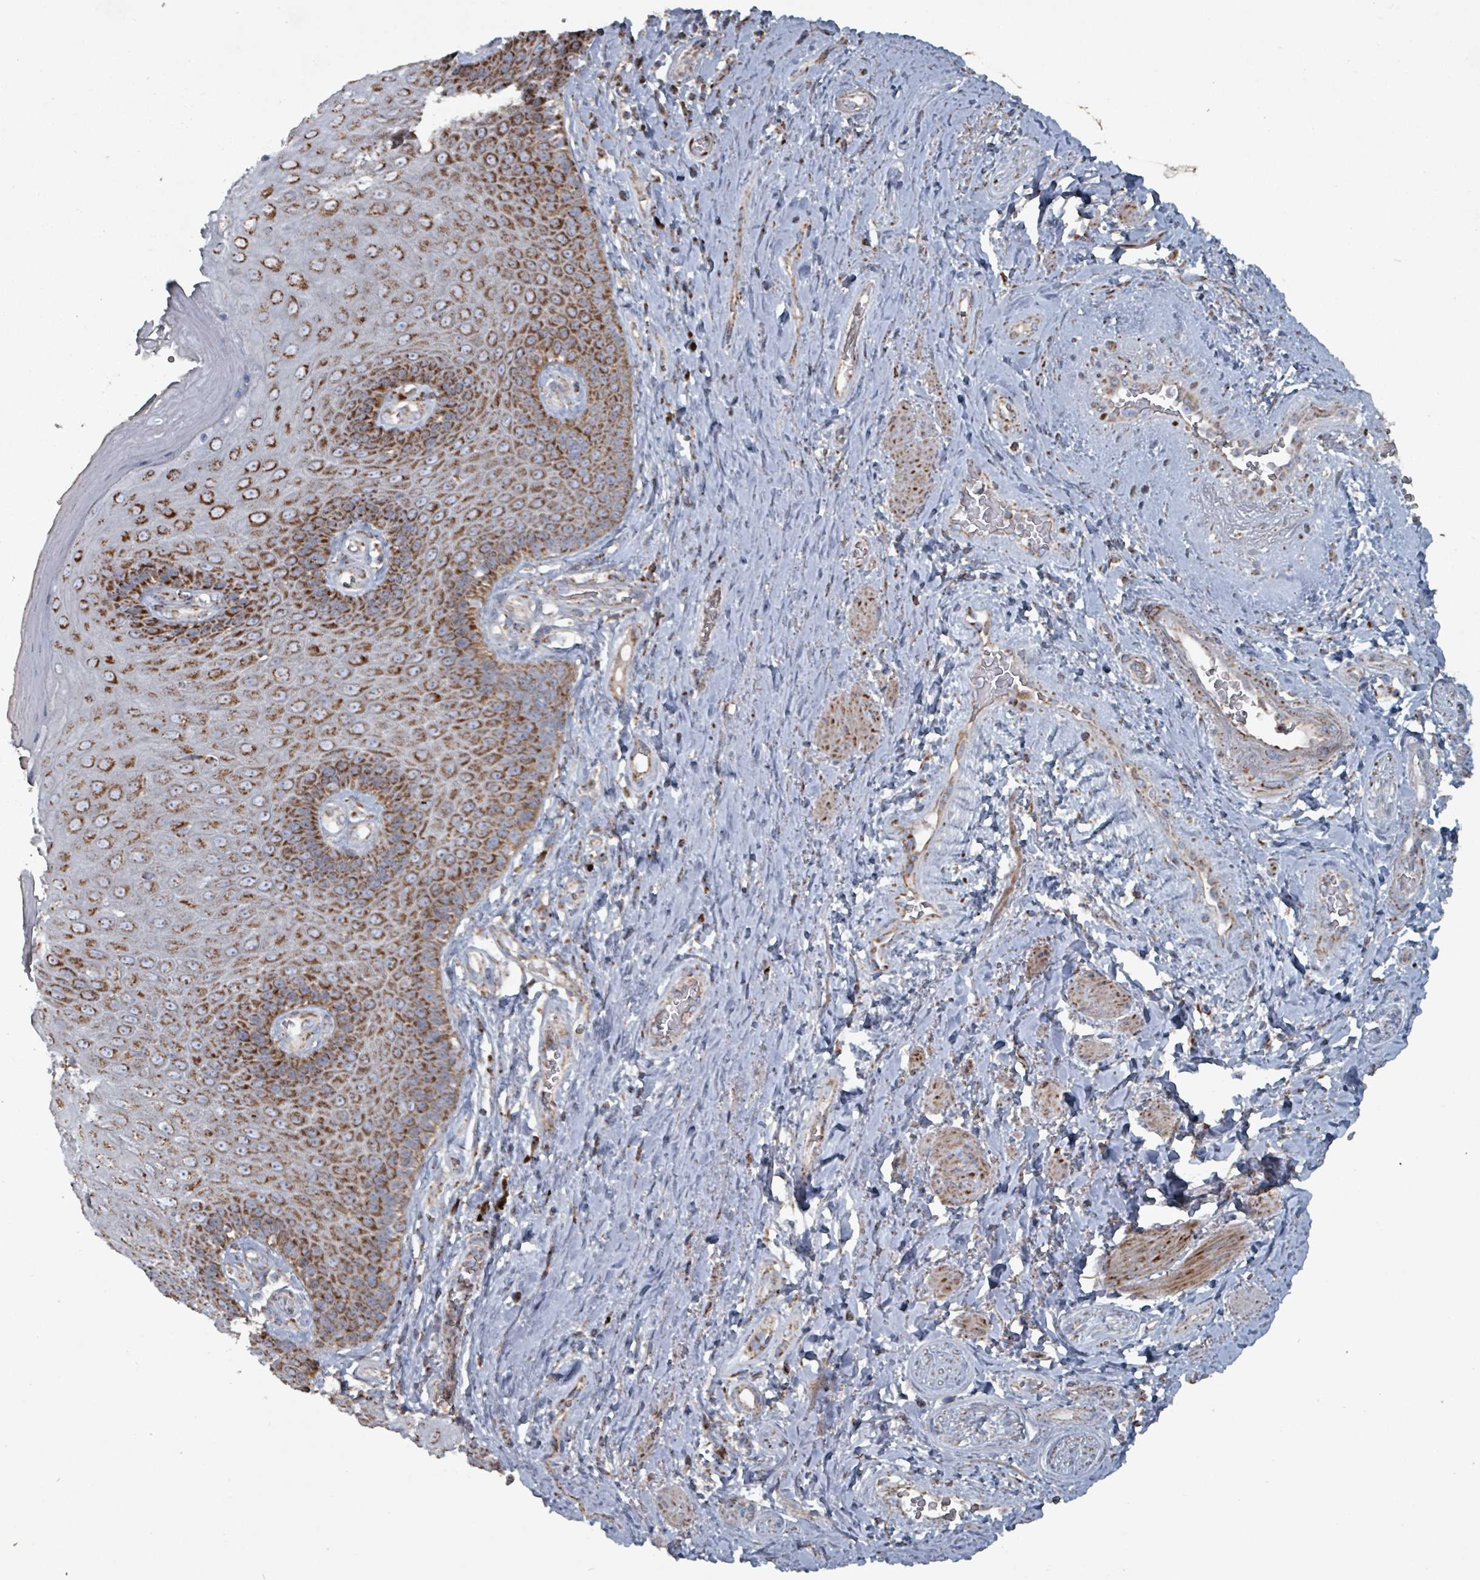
{"staining": {"intensity": "moderate", "quantity": ">75%", "location": "cytoplasmic/membranous"}, "tissue": "skin", "cell_type": "Epidermal cells", "image_type": "normal", "snomed": [{"axis": "morphology", "description": "Normal tissue, NOS"}, {"axis": "topography", "description": "Anal"}, {"axis": "topography", "description": "Peripheral nerve tissue"}], "caption": "The micrograph displays a brown stain indicating the presence of a protein in the cytoplasmic/membranous of epidermal cells in skin. (DAB IHC with brightfield microscopy, high magnification).", "gene": "ABHD18", "patient": {"sex": "male", "age": 53}}